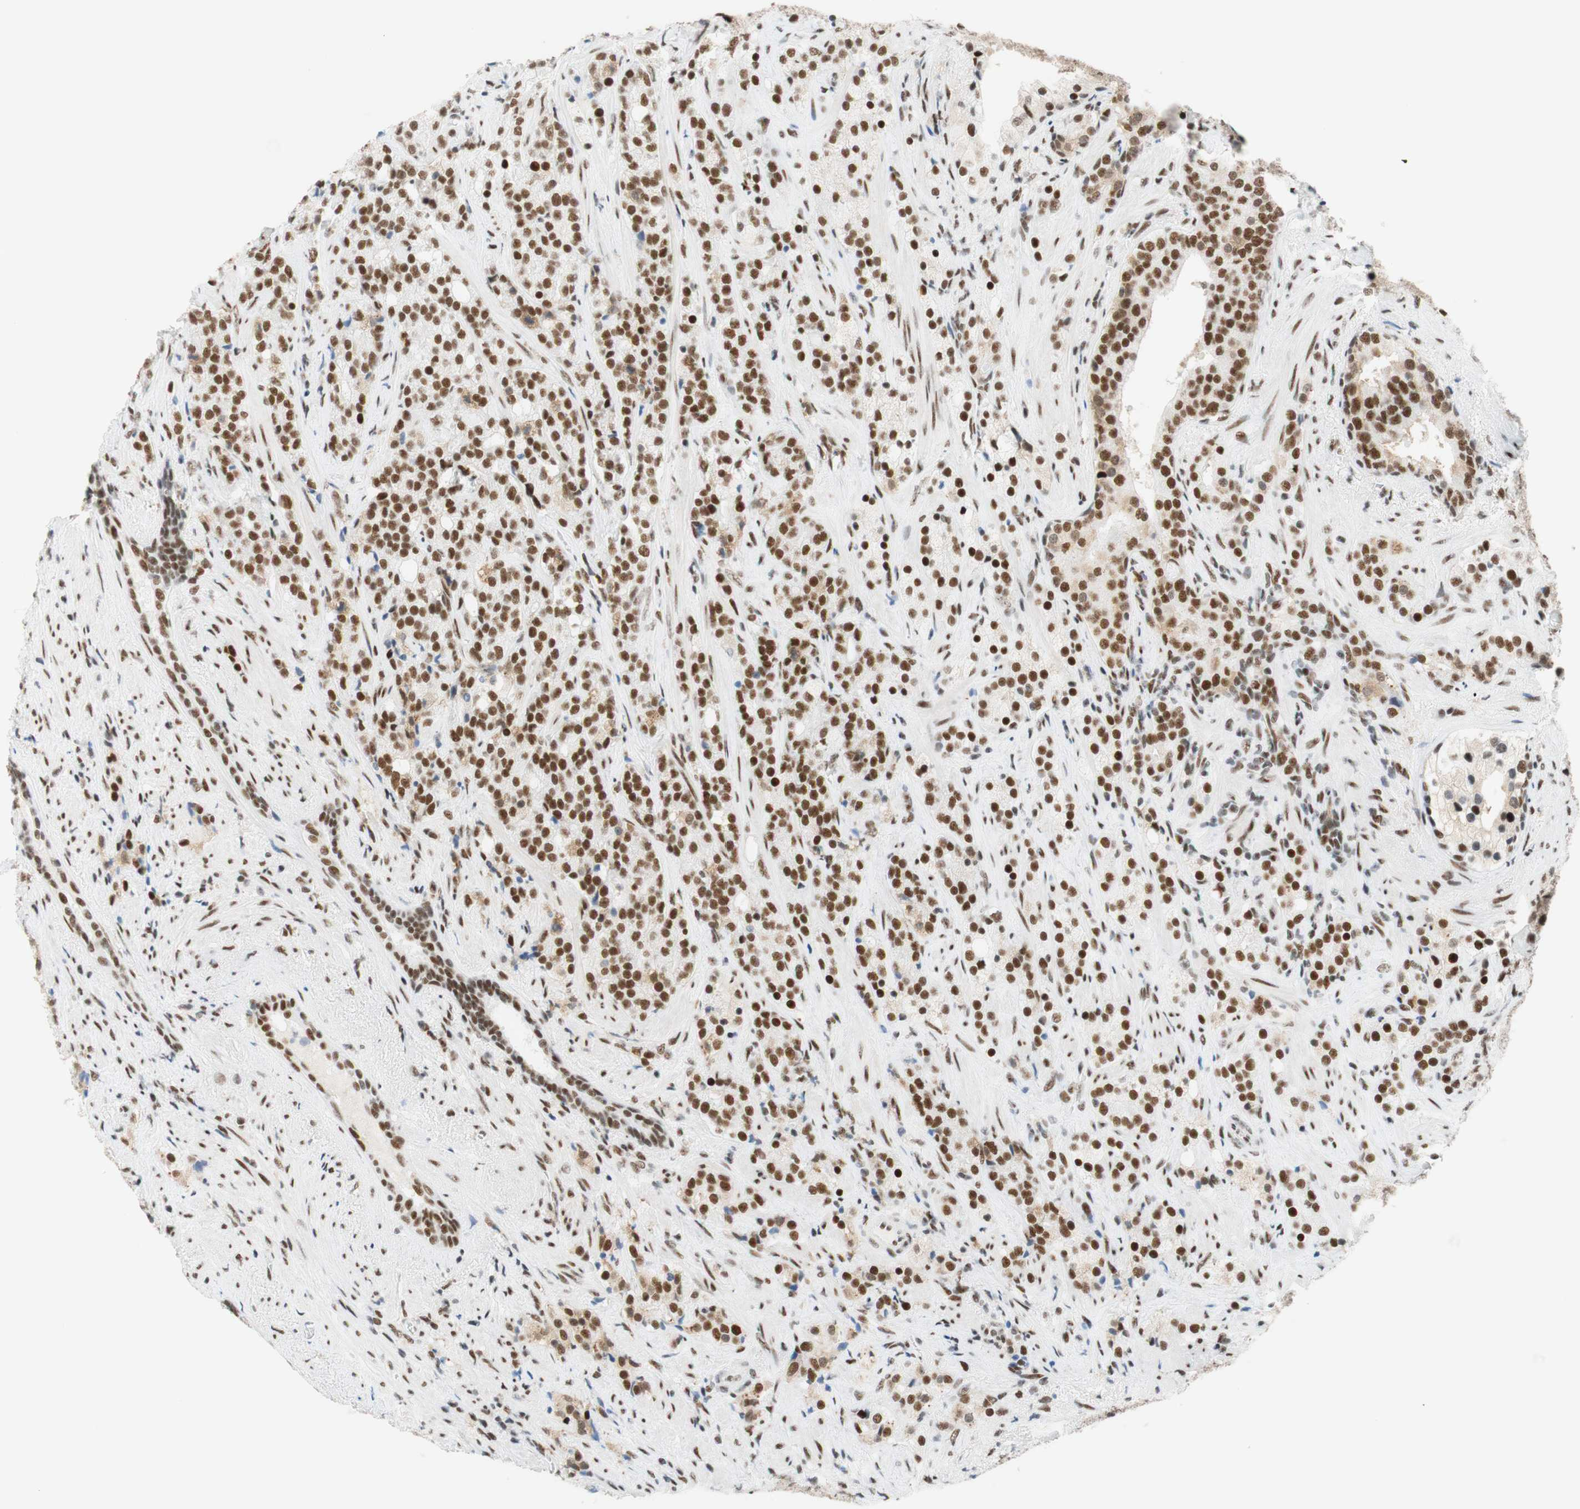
{"staining": {"intensity": "moderate", "quantity": "25%-75%", "location": "nuclear"}, "tissue": "prostate cancer", "cell_type": "Tumor cells", "image_type": "cancer", "snomed": [{"axis": "morphology", "description": "Adenocarcinoma, High grade"}, {"axis": "topography", "description": "Prostate"}], "caption": "Immunohistochemical staining of prostate cancer (adenocarcinoma (high-grade)) displays medium levels of moderate nuclear protein staining in approximately 25%-75% of tumor cells. The staining is performed using DAB brown chromogen to label protein expression. The nuclei are counter-stained blue using hematoxylin.", "gene": "RNF20", "patient": {"sex": "male", "age": 71}}